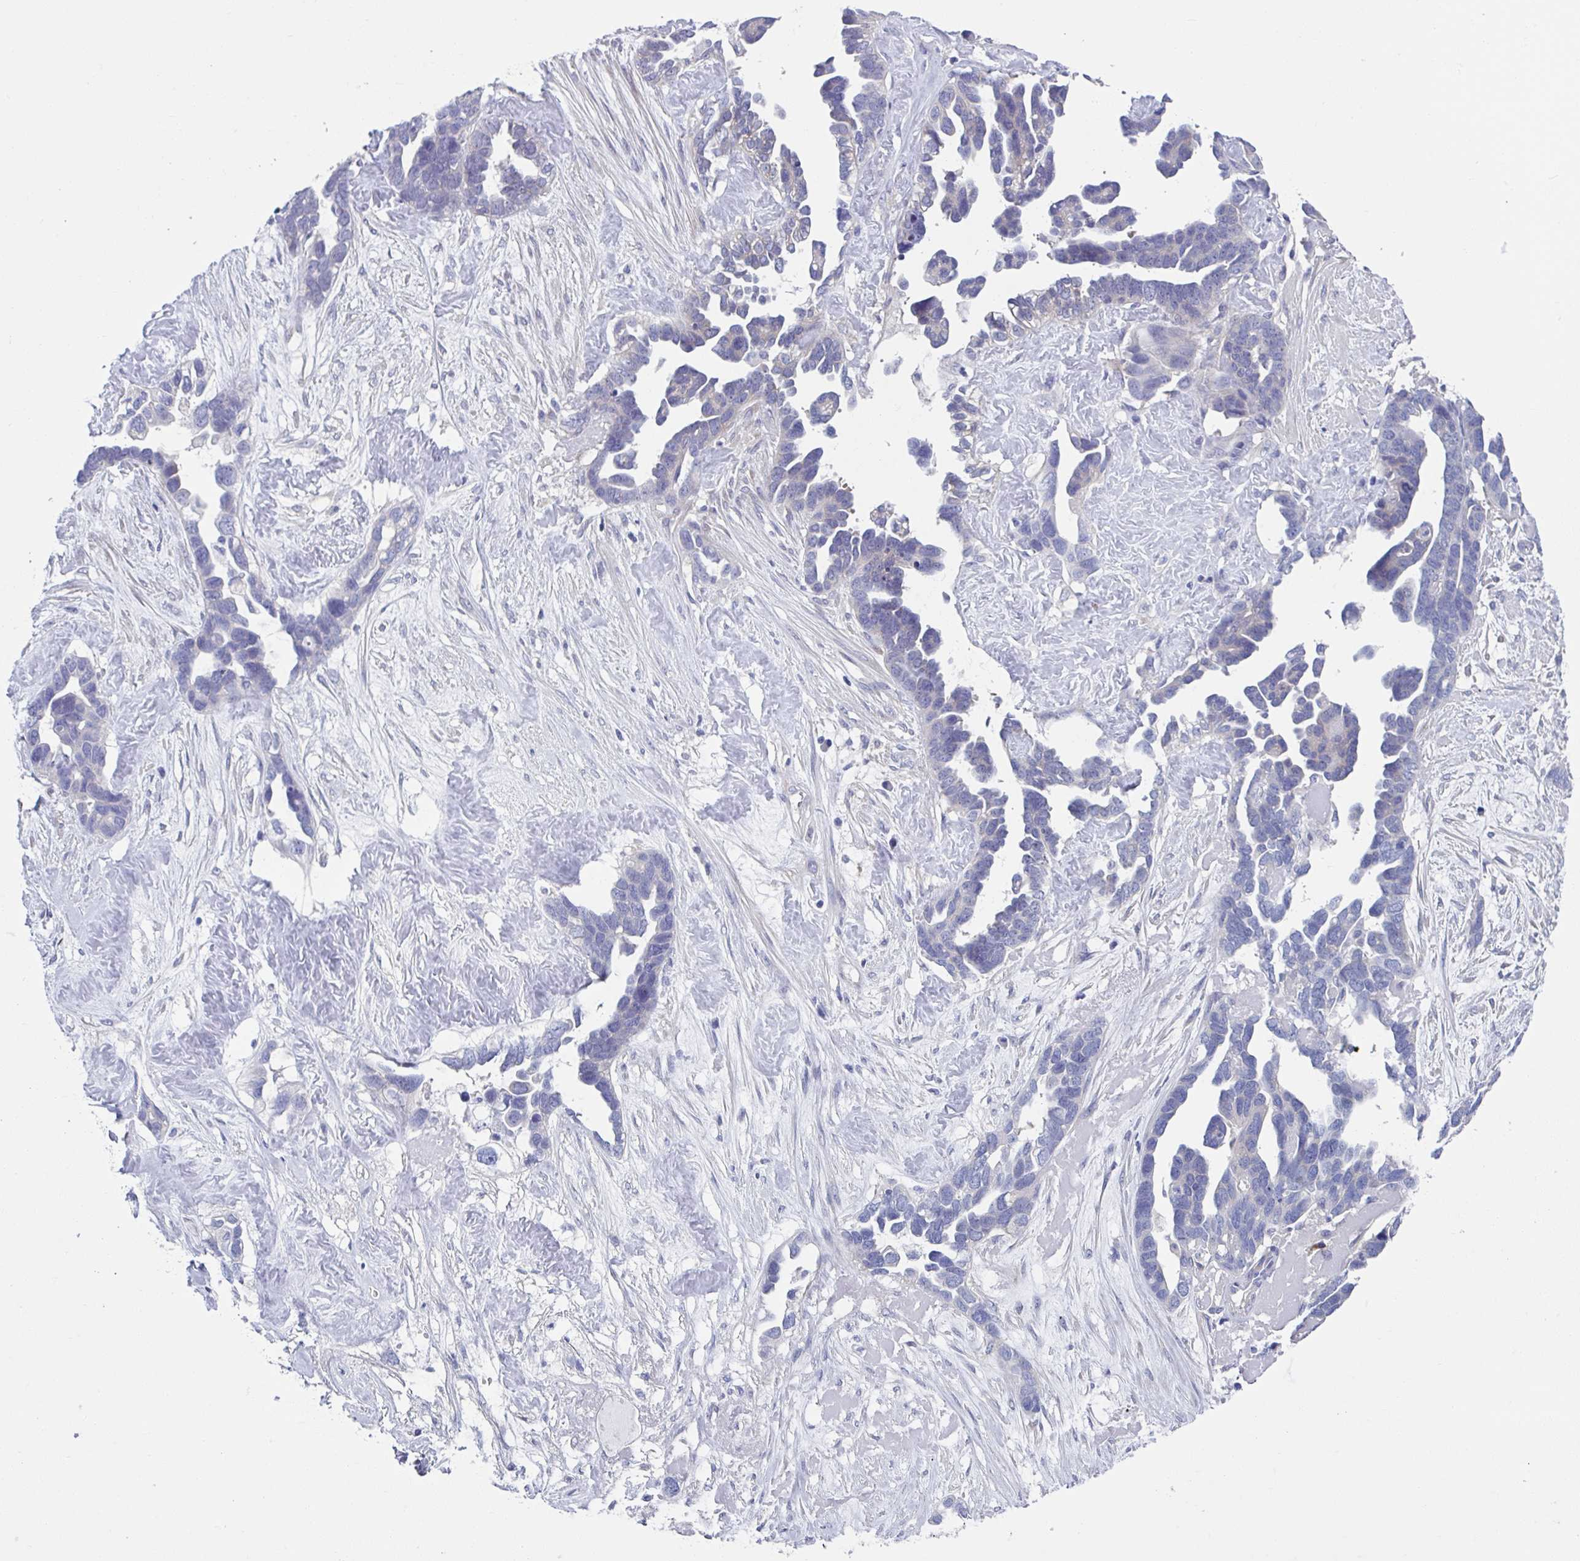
{"staining": {"intensity": "negative", "quantity": "none", "location": "none"}, "tissue": "ovarian cancer", "cell_type": "Tumor cells", "image_type": "cancer", "snomed": [{"axis": "morphology", "description": "Cystadenocarcinoma, serous, NOS"}, {"axis": "topography", "description": "Ovary"}], "caption": "Protein analysis of ovarian serous cystadenocarcinoma demonstrates no significant staining in tumor cells.", "gene": "LPIN3", "patient": {"sex": "female", "age": 54}}